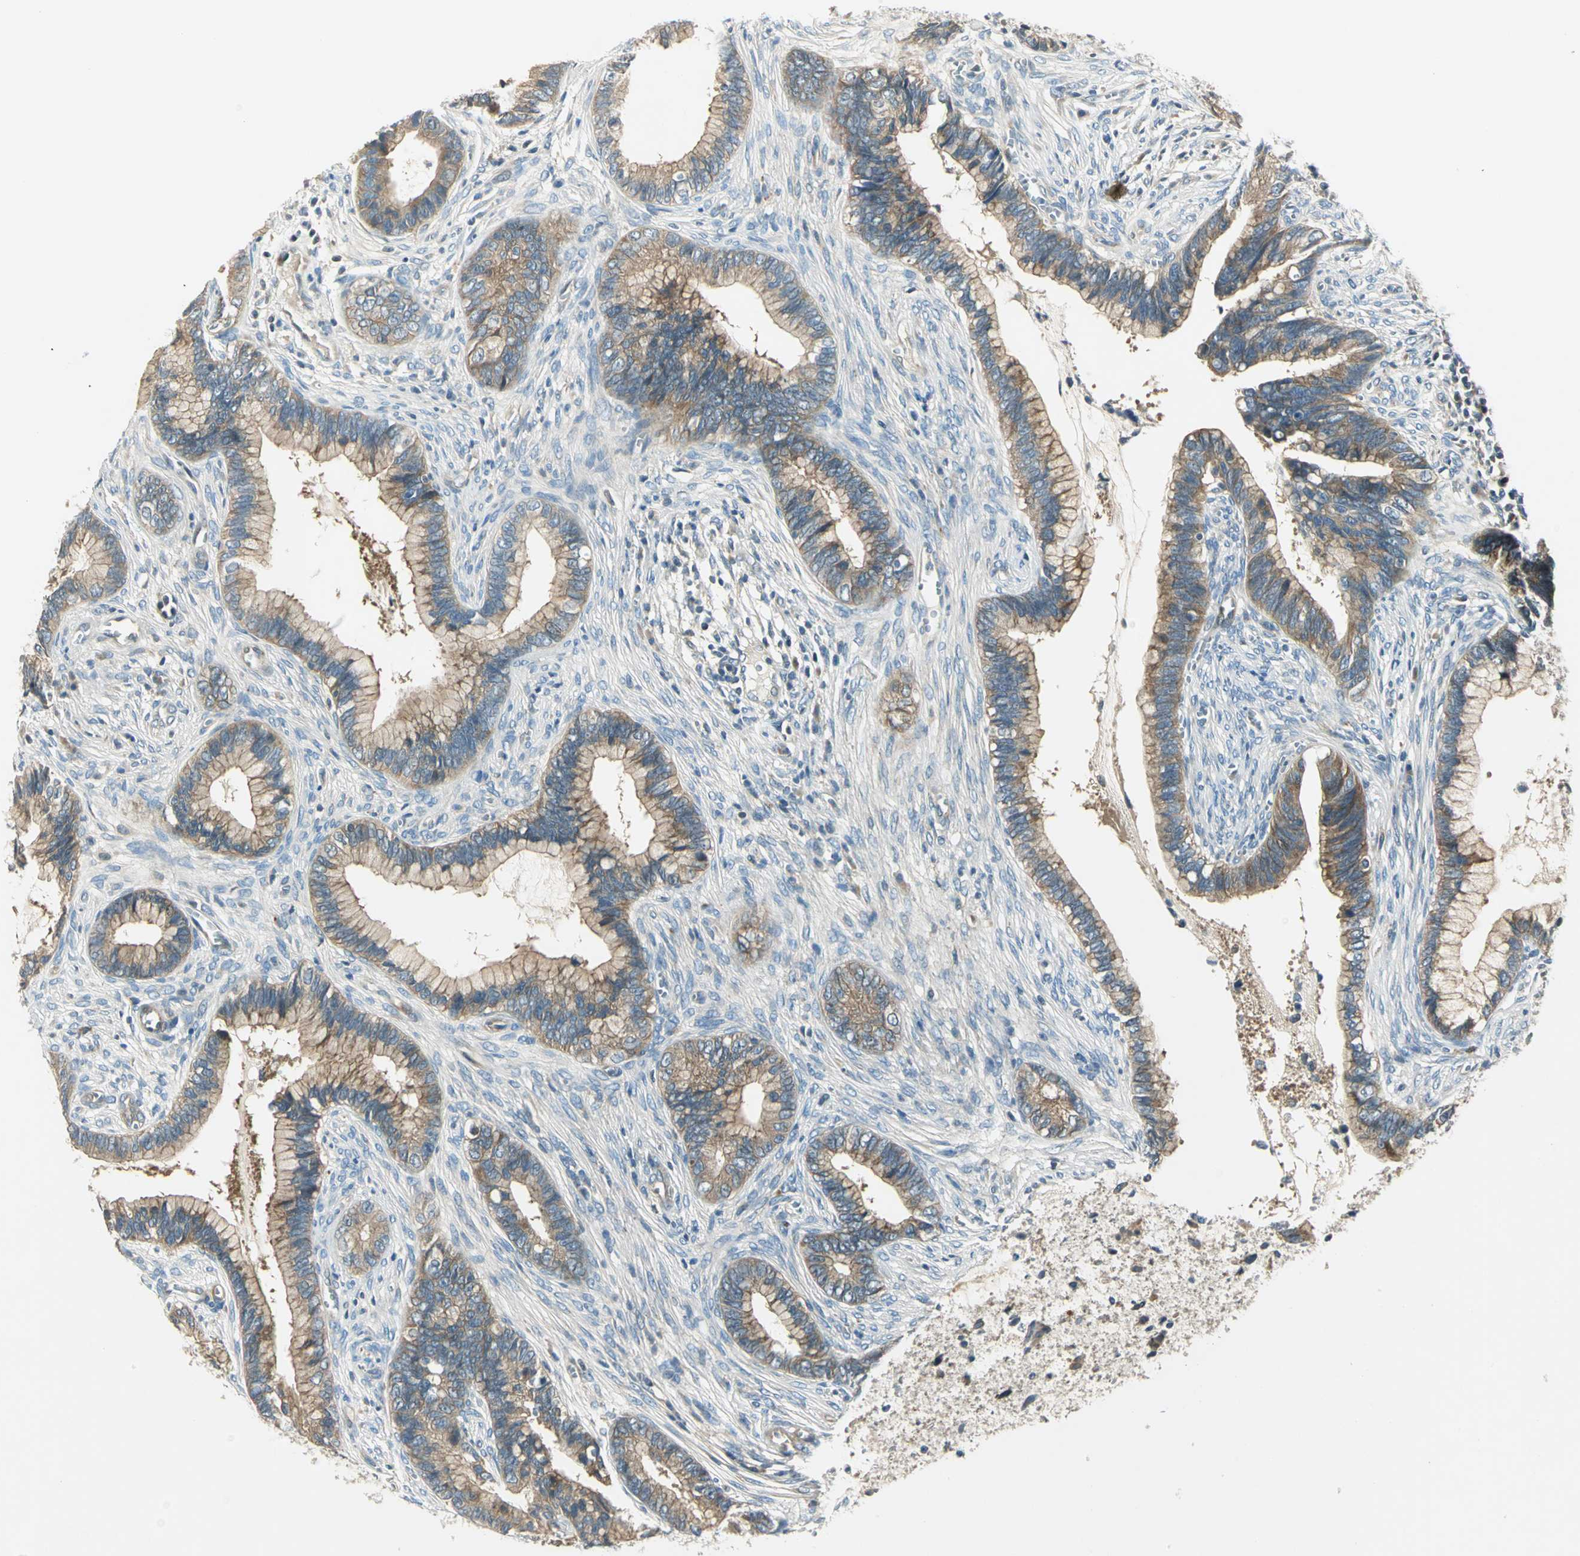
{"staining": {"intensity": "moderate", "quantity": ">75%", "location": "cytoplasmic/membranous"}, "tissue": "cervical cancer", "cell_type": "Tumor cells", "image_type": "cancer", "snomed": [{"axis": "morphology", "description": "Adenocarcinoma, NOS"}, {"axis": "topography", "description": "Cervix"}], "caption": "Protein analysis of cervical cancer tissue shows moderate cytoplasmic/membranous positivity in approximately >75% of tumor cells.", "gene": "PRKAA1", "patient": {"sex": "female", "age": 44}}